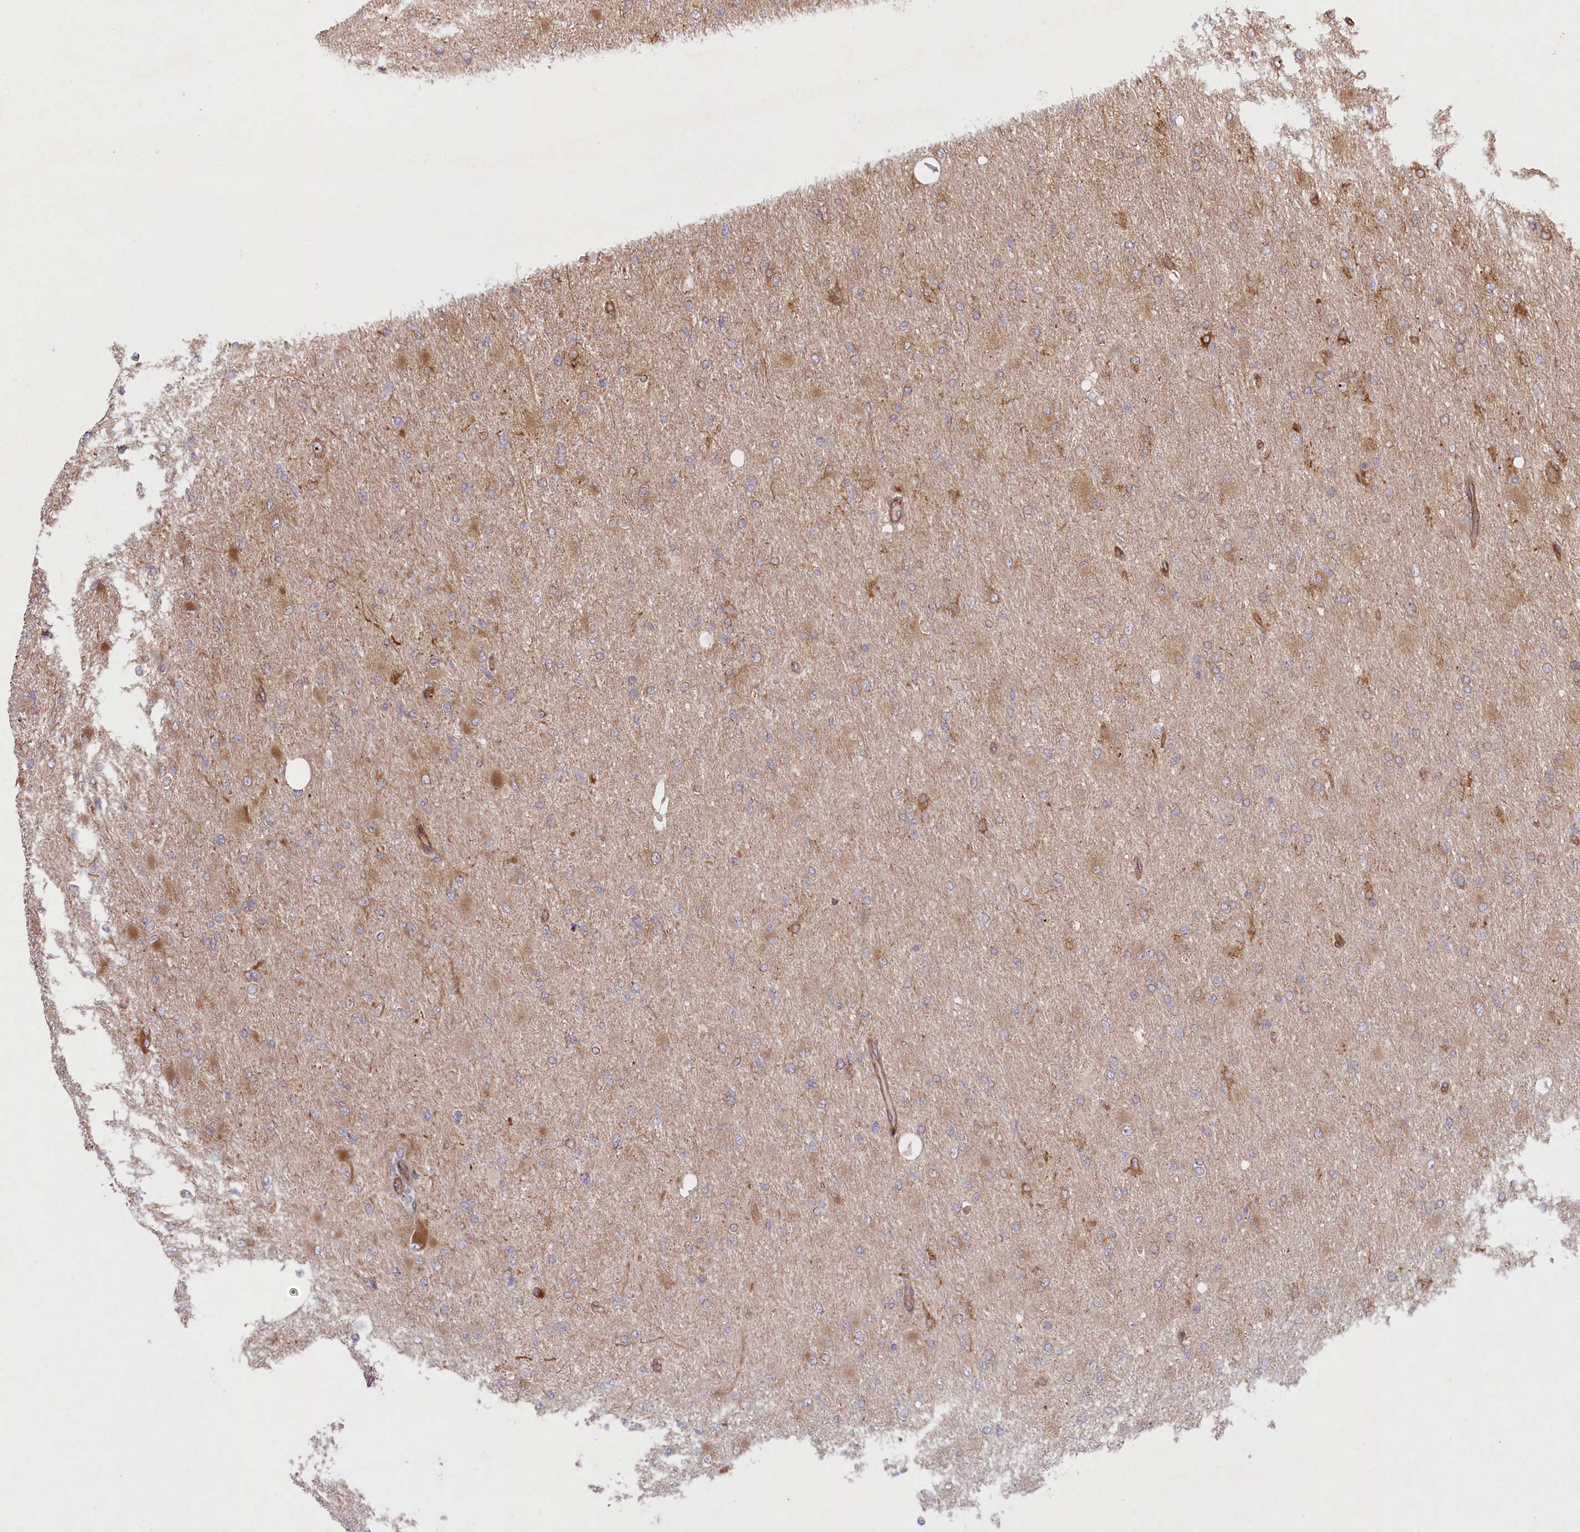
{"staining": {"intensity": "moderate", "quantity": "<25%", "location": "cytoplasmic/membranous"}, "tissue": "glioma", "cell_type": "Tumor cells", "image_type": "cancer", "snomed": [{"axis": "morphology", "description": "Glioma, malignant, High grade"}, {"axis": "topography", "description": "Cerebral cortex"}], "caption": "Immunohistochemistry (DAB) staining of human glioma exhibits moderate cytoplasmic/membranous protein expression in approximately <25% of tumor cells. (IHC, brightfield microscopy, high magnification).", "gene": "MTPAP", "patient": {"sex": "female", "age": 36}}